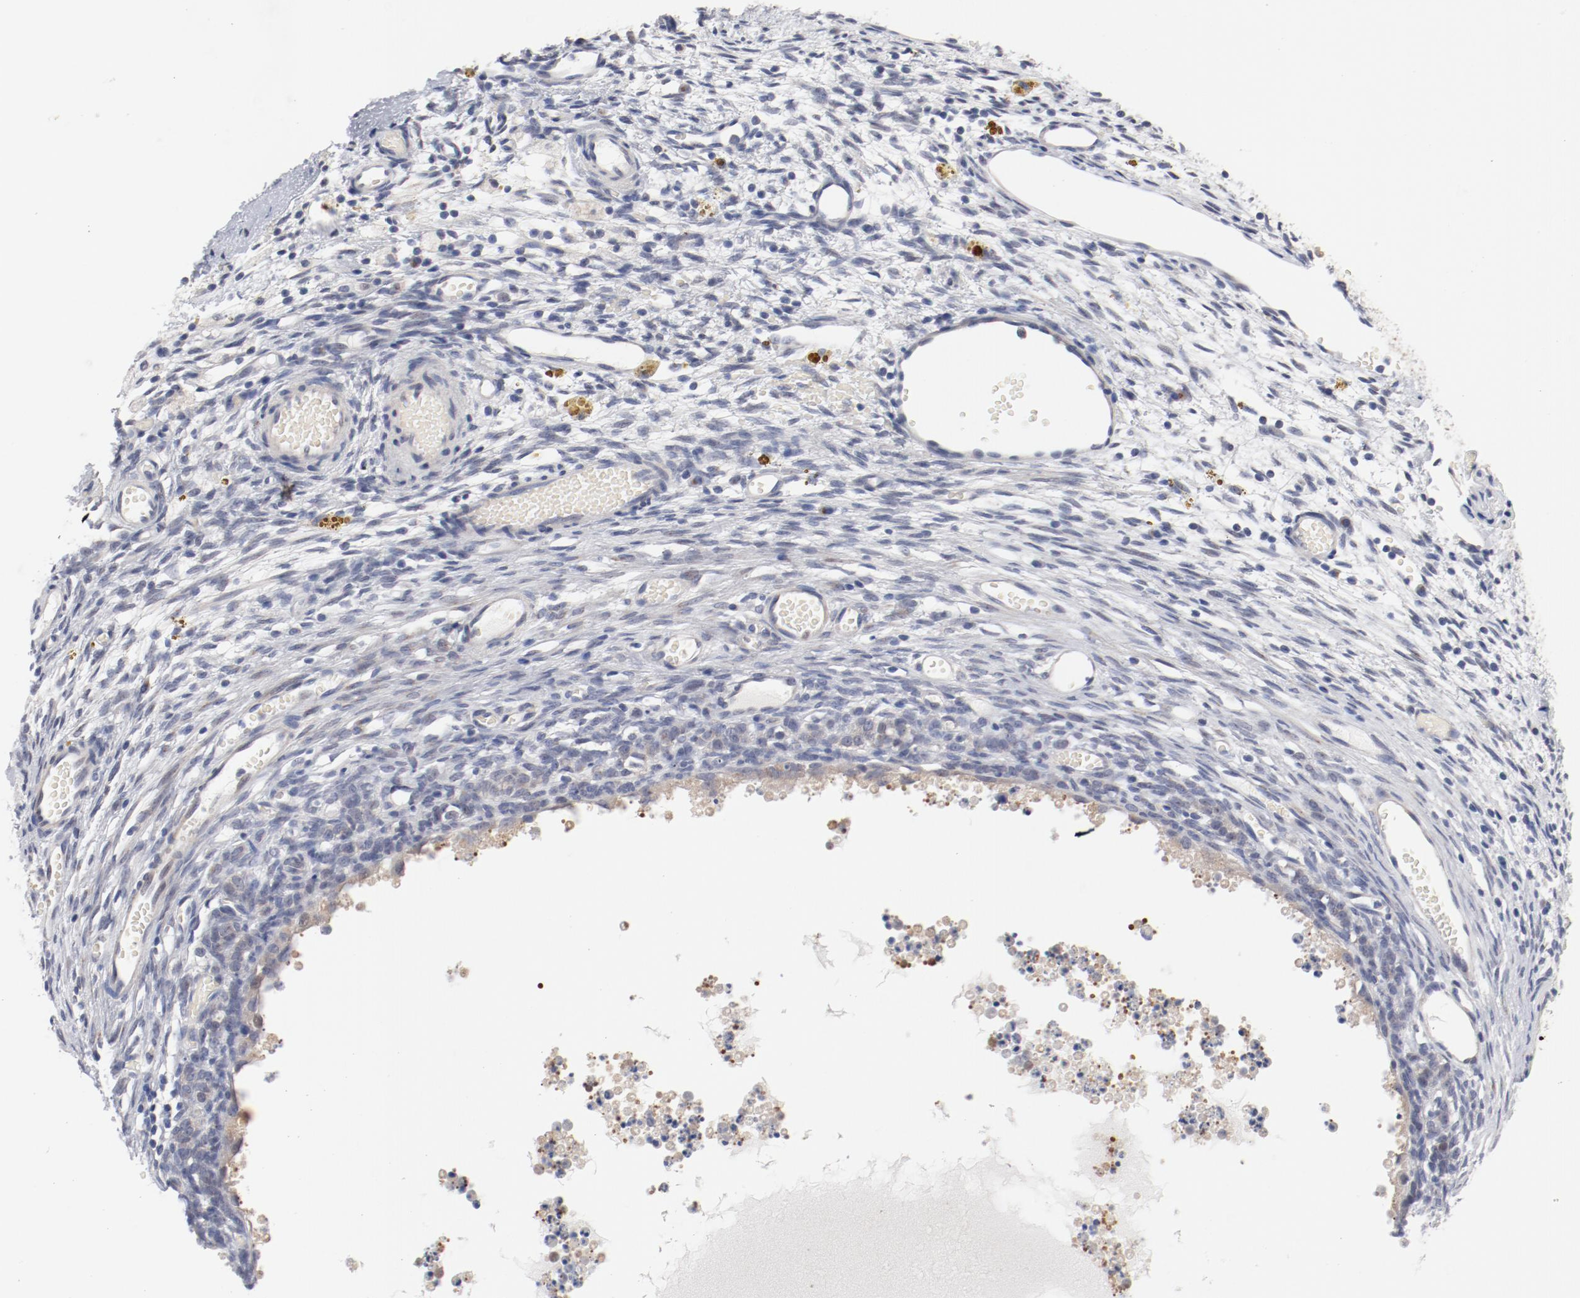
{"staining": {"intensity": "negative", "quantity": "none", "location": "none"}, "tissue": "ovary", "cell_type": "Ovarian stroma cells", "image_type": "normal", "snomed": [{"axis": "morphology", "description": "Normal tissue, NOS"}, {"axis": "topography", "description": "Ovary"}], "caption": "Immunohistochemistry photomicrograph of normal human ovary stained for a protein (brown), which reveals no expression in ovarian stroma cells.", "gene": "GPR143", "patient": {"sex": "female", "age": 35}}